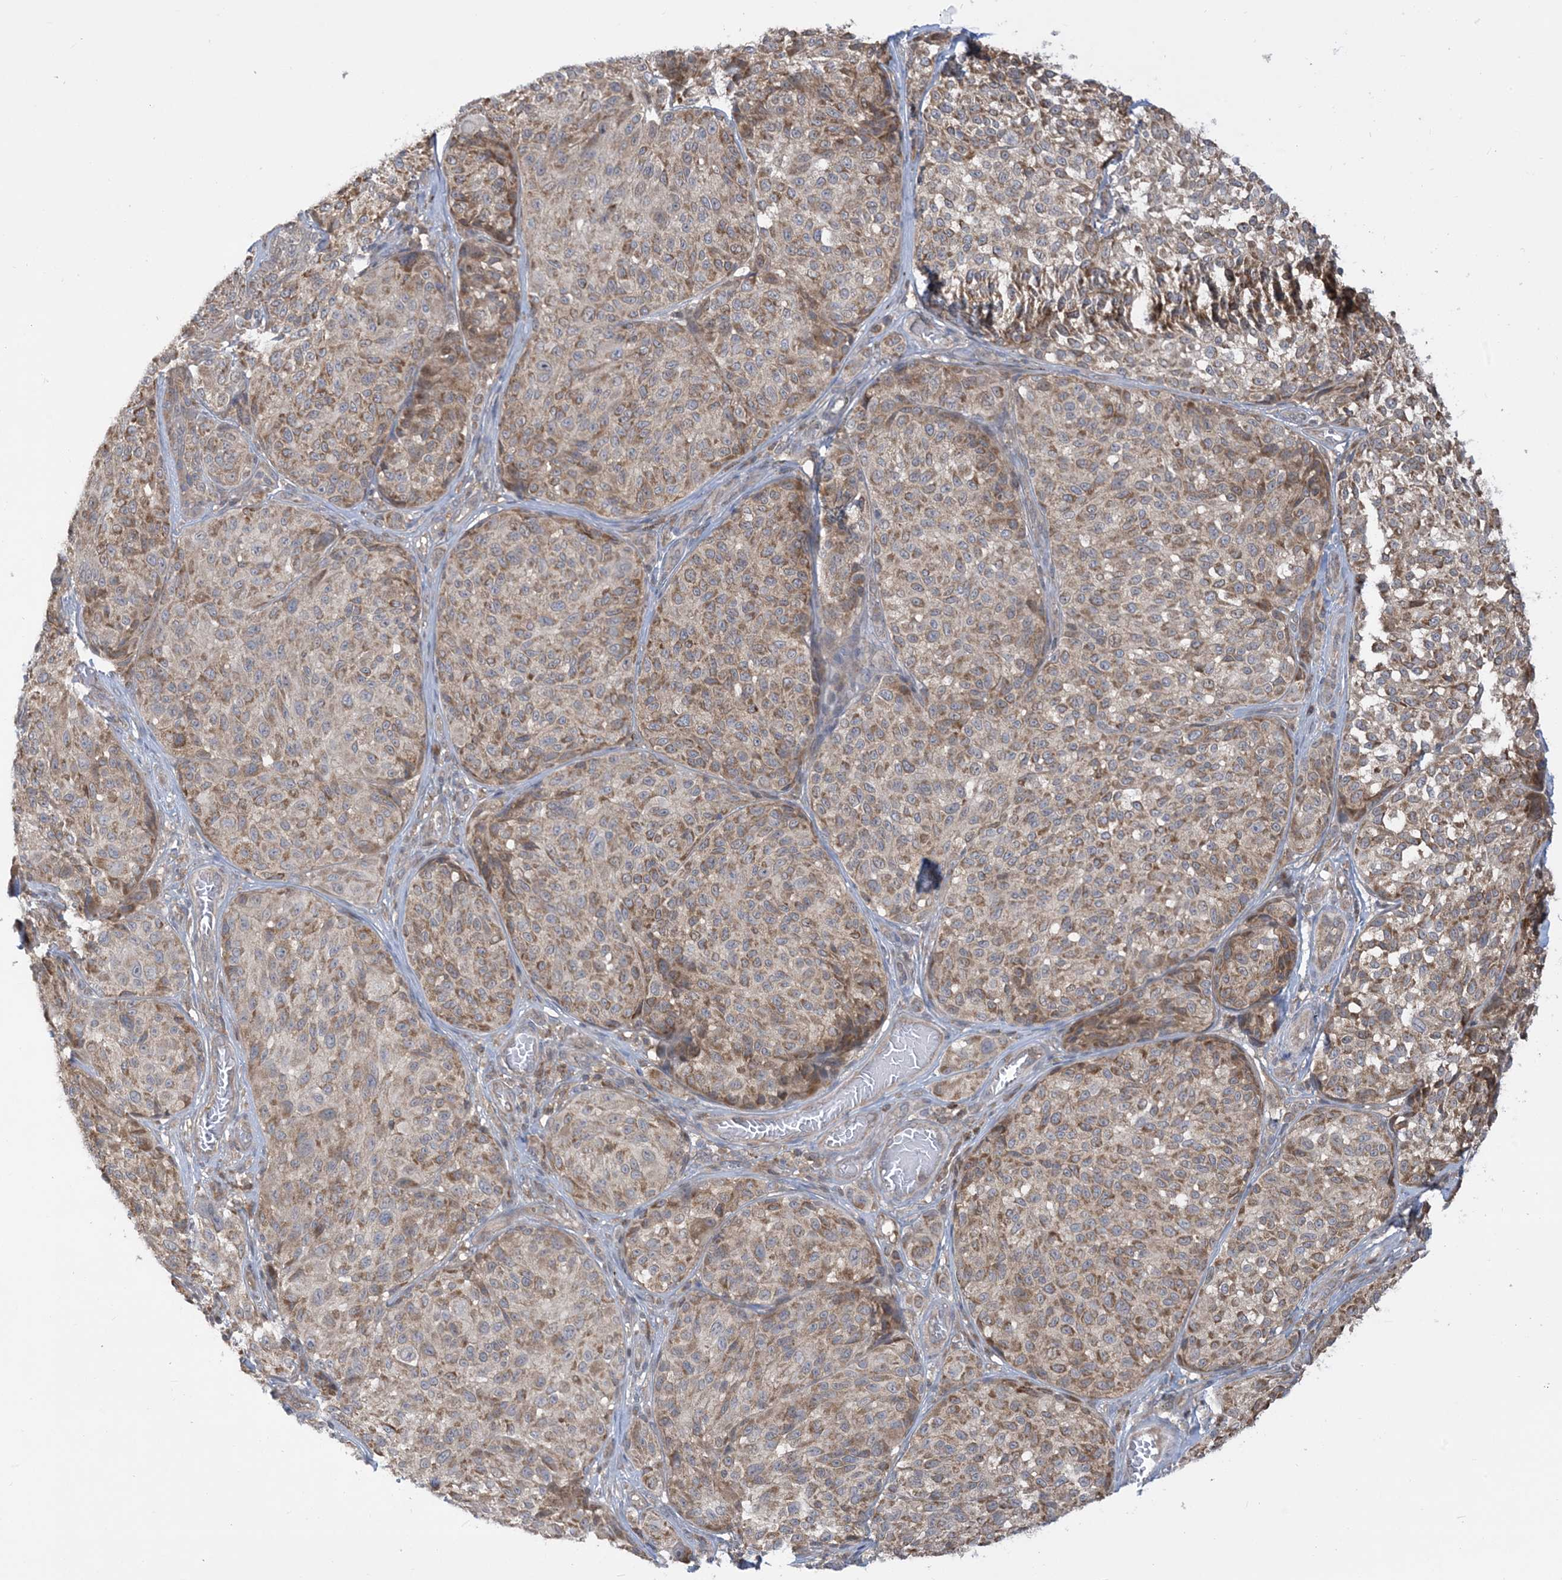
{"staining": {"intensity": "weak", "quantity": ">75%", "location": "cytoplasmic/membranous"}, "tissue": "melanoma", "cell_type": "Tumor cells", "image_type": "cancer", "snomed": [{"axis": "morphology", "description": "Malignant melanoma, NOS"}, {"axis": "topography", "description": "Skin"}], "caption": "Weak cytoplasmic/membranous protein positivity is appreciated in about >75% of tumor cells in melanoma. (Brightfield microscopy of DAB IHC at high magnification).", "gene": "CASP4", "patient": {"sex": "male", "age": 83}}